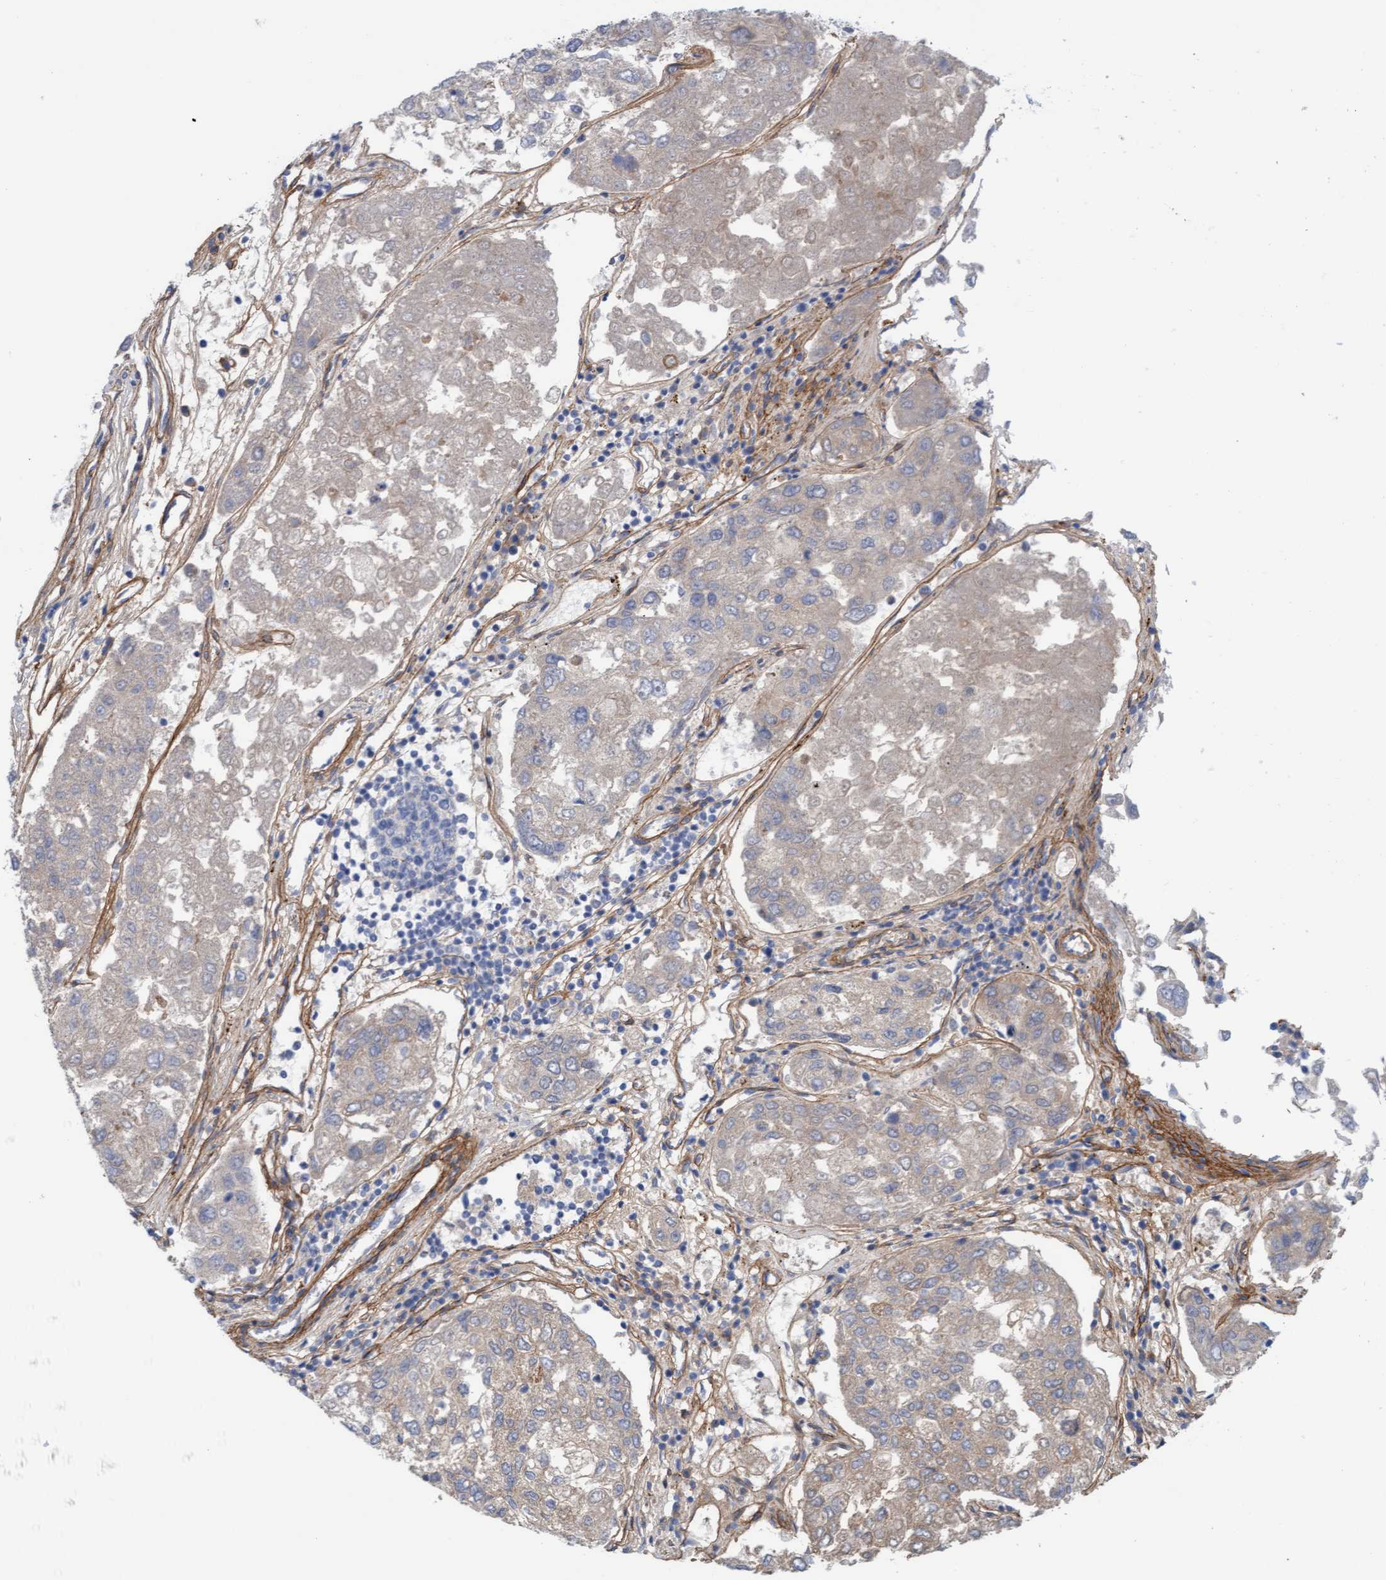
{"staining": {"intensity": "weak", "quantity": "<25%", "location": "cytoplasmic/membranous"}, "tissue": "urothelial cancer", "cell_type": "Tumor cells", "image_type": "cancer", "snomed": [{"axis": "morphology", "description": "Urothelial carcinoma, High grade"}, {"axis": "topography", "description": "Lymph node"}, {"axis": "topography", "description": "Urinary bladder"}], "caption": "Photomicrograph shows no significant protein expression in tumor cells of urothelial cancer.", "gene": "CDK5RAP3", "patient": {"sex": "male", "age": 51}}